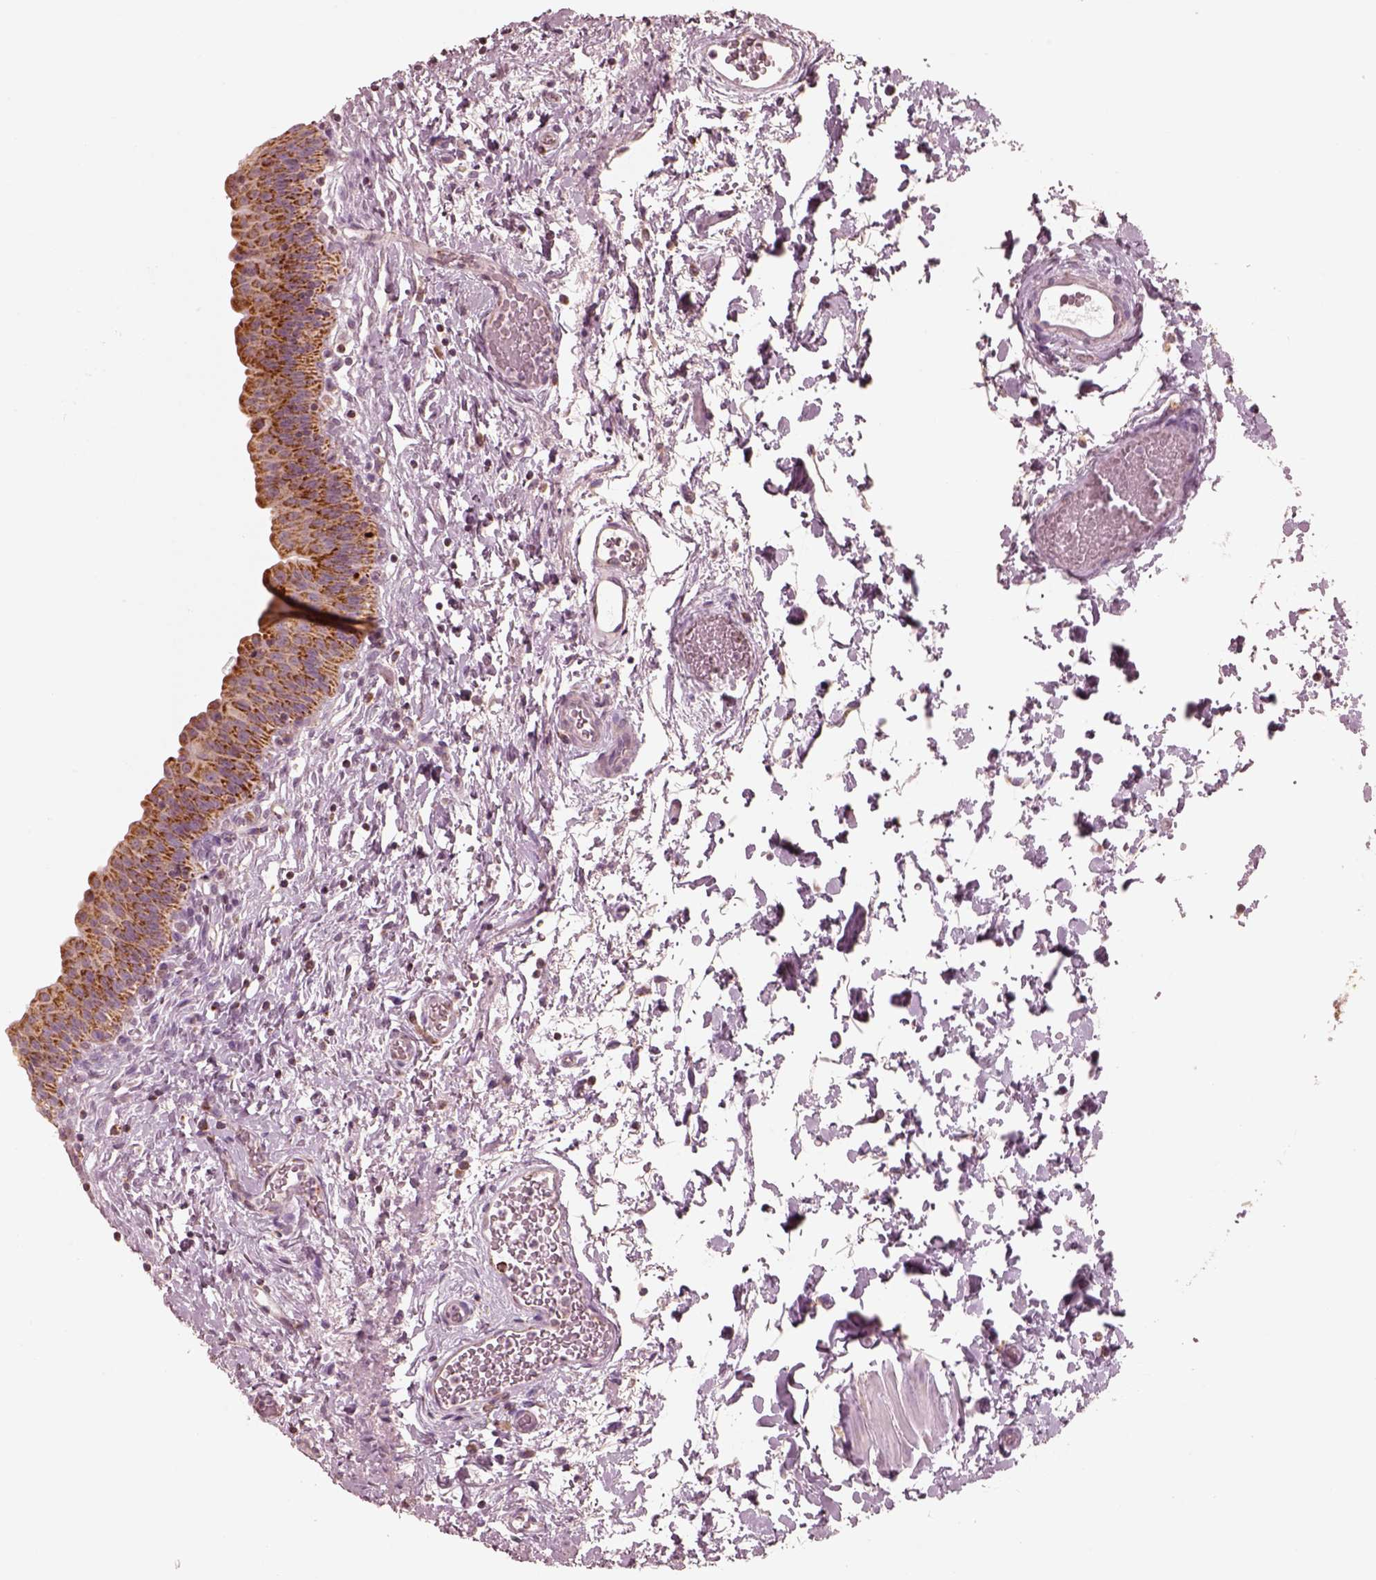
{"staining": {"intensity": "strong", "quantity": ">75%", "location": "cytoplasmic/membranous"}, "tissue": "urinary bladder", "cell_type": "Urothelial cells", "image_type": "normal", "snomed": [{"axis": "morphology", "description": "Normal tissue, NOS"}, {"axis": "topography", "description": "Urinary bladder"}], "caption": "Protein staining exhibits strong cytoplasmic/membranous staining in about >75% of urothelial cells in normal urinary bladder. The staining is performed using DAB (3,3'-diaminobenzidine) brown chromogen to label protein expression. The nuclei are counter-stained blue using hematoxylin.", "gene": "ENTPD6", "patient": {"sex": "male", "age": 56}}